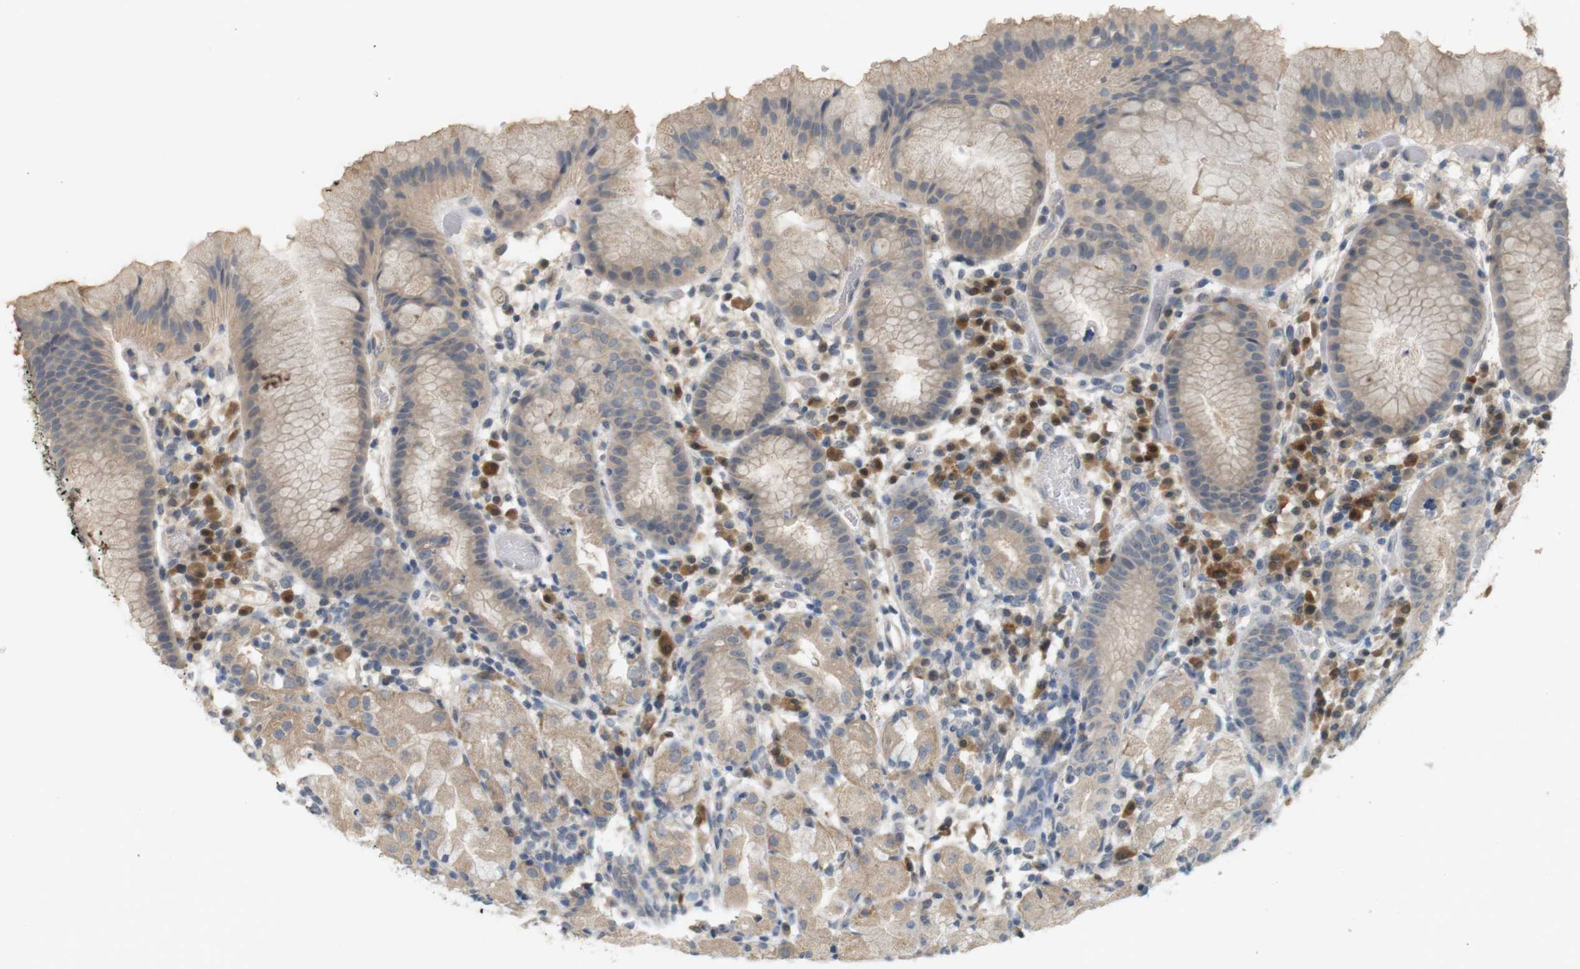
{"staining": {"intensity": "strong", "quantity": "<25%", "location": "cytoplasmic/membranous"}, "tissue": "stomach", "cell_type": "Glandular cells", "image_type": "normal", "snomed": [{"axis": "morphology", "description": "Normal tissue, NOS"}, {"axis": "topography", "description": "Stomach"}, {"axis": "topography", "description": "Stomach, lower"}], "caption": "DAB immunohistochemical staining of normal stomach reveals strong cytoplasmic/membranous protein positivity in about <25% of glandular cells. (brown staining indicates protein expression, while blue staining denotes nuclei).", "gene": "CREB3L2", "patient": {"sex": "female", "age": 75}}